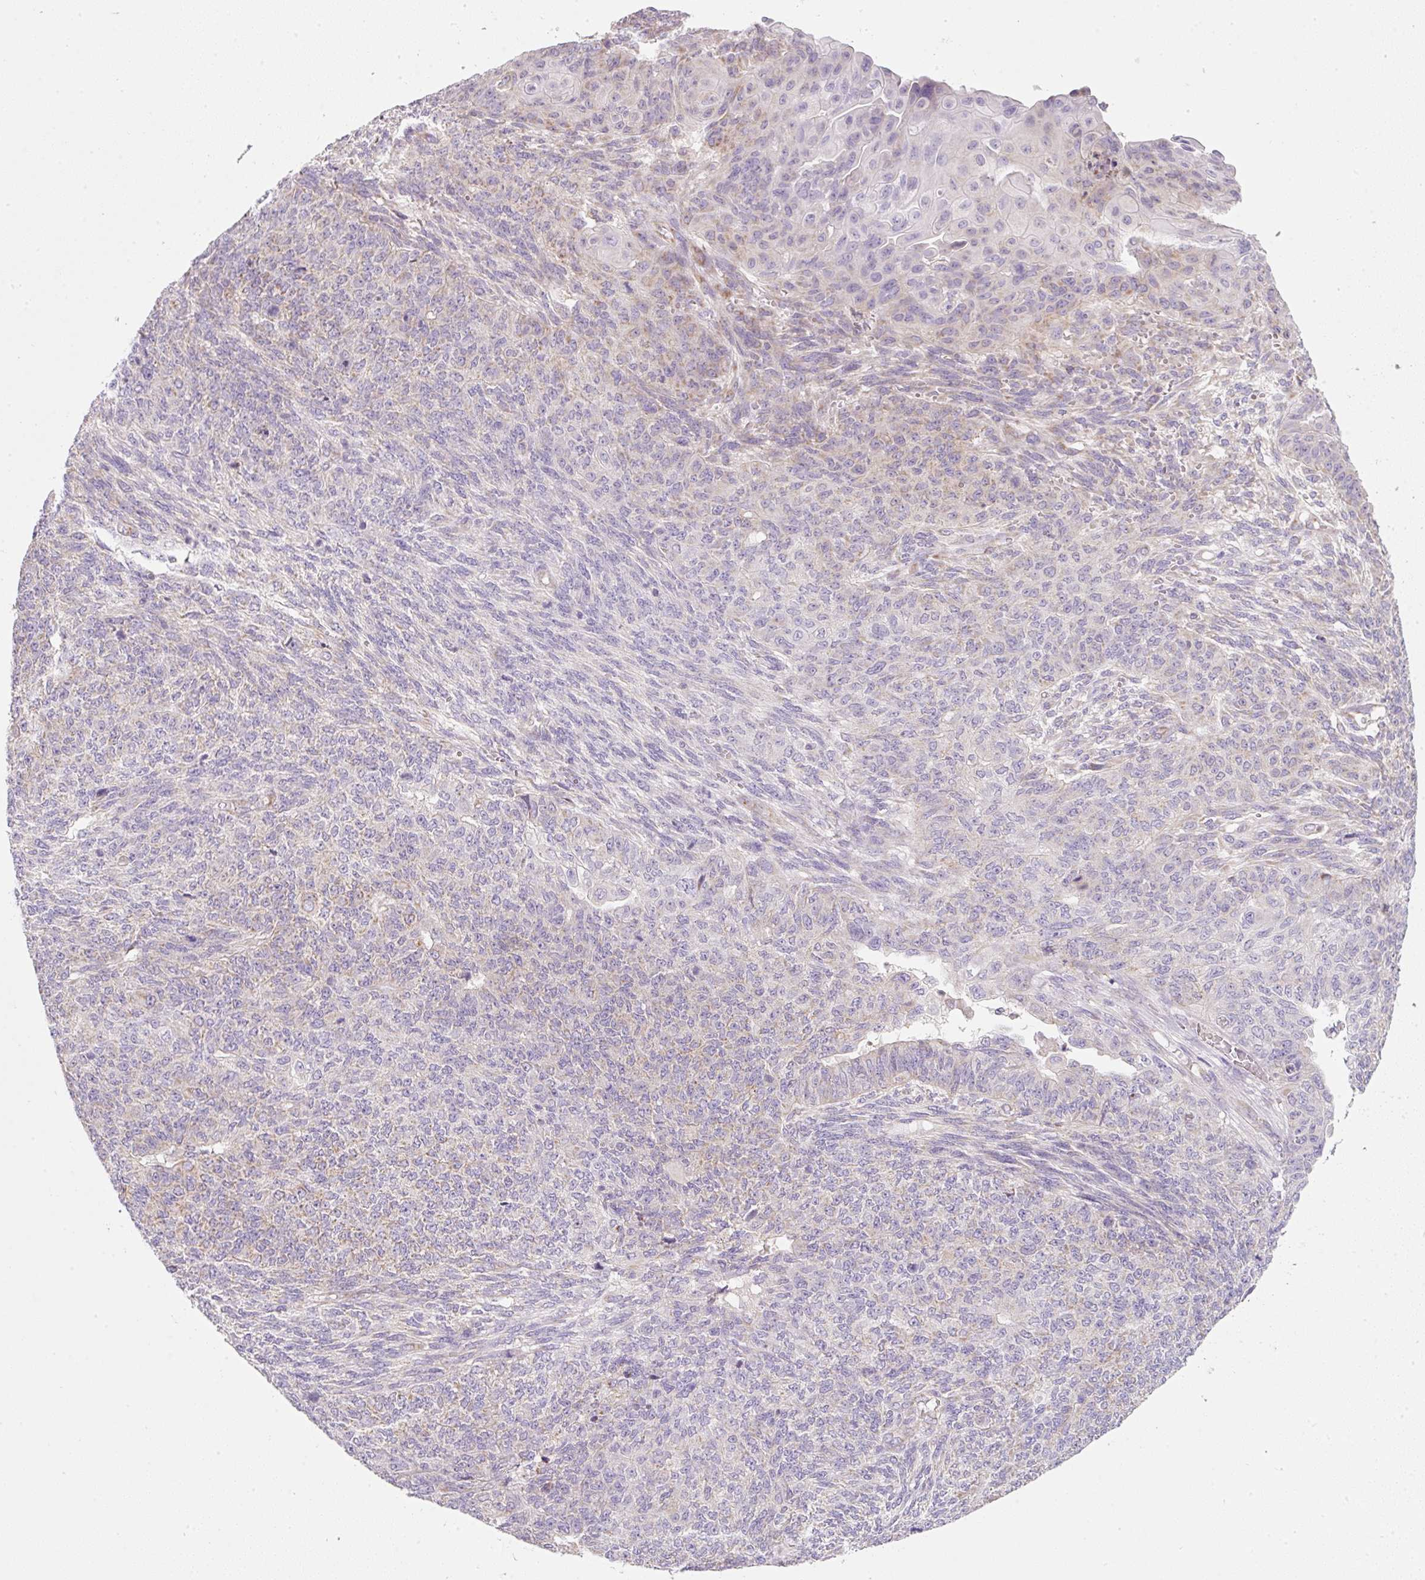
{"staining": {"intensity": "weak", "quantity": "<25%", "location": "cytoplasmic/membranous"}, "tissue": "endometrial cancer", "cell_type": "Tumor cells", "image_type": "cancer", "snomed": [{"axis": "morphology", "description": "Adenocarcinoma, NOS"}, {"axis": "topography", "description": "Endometrium"}], "caption": "The IHC image has no significant expression in tumor cells of endometrial cancer (adenocarcinoma) tissue.", "gene": "NDUFA1", "patient": {"sex": "female", "age": 32}}